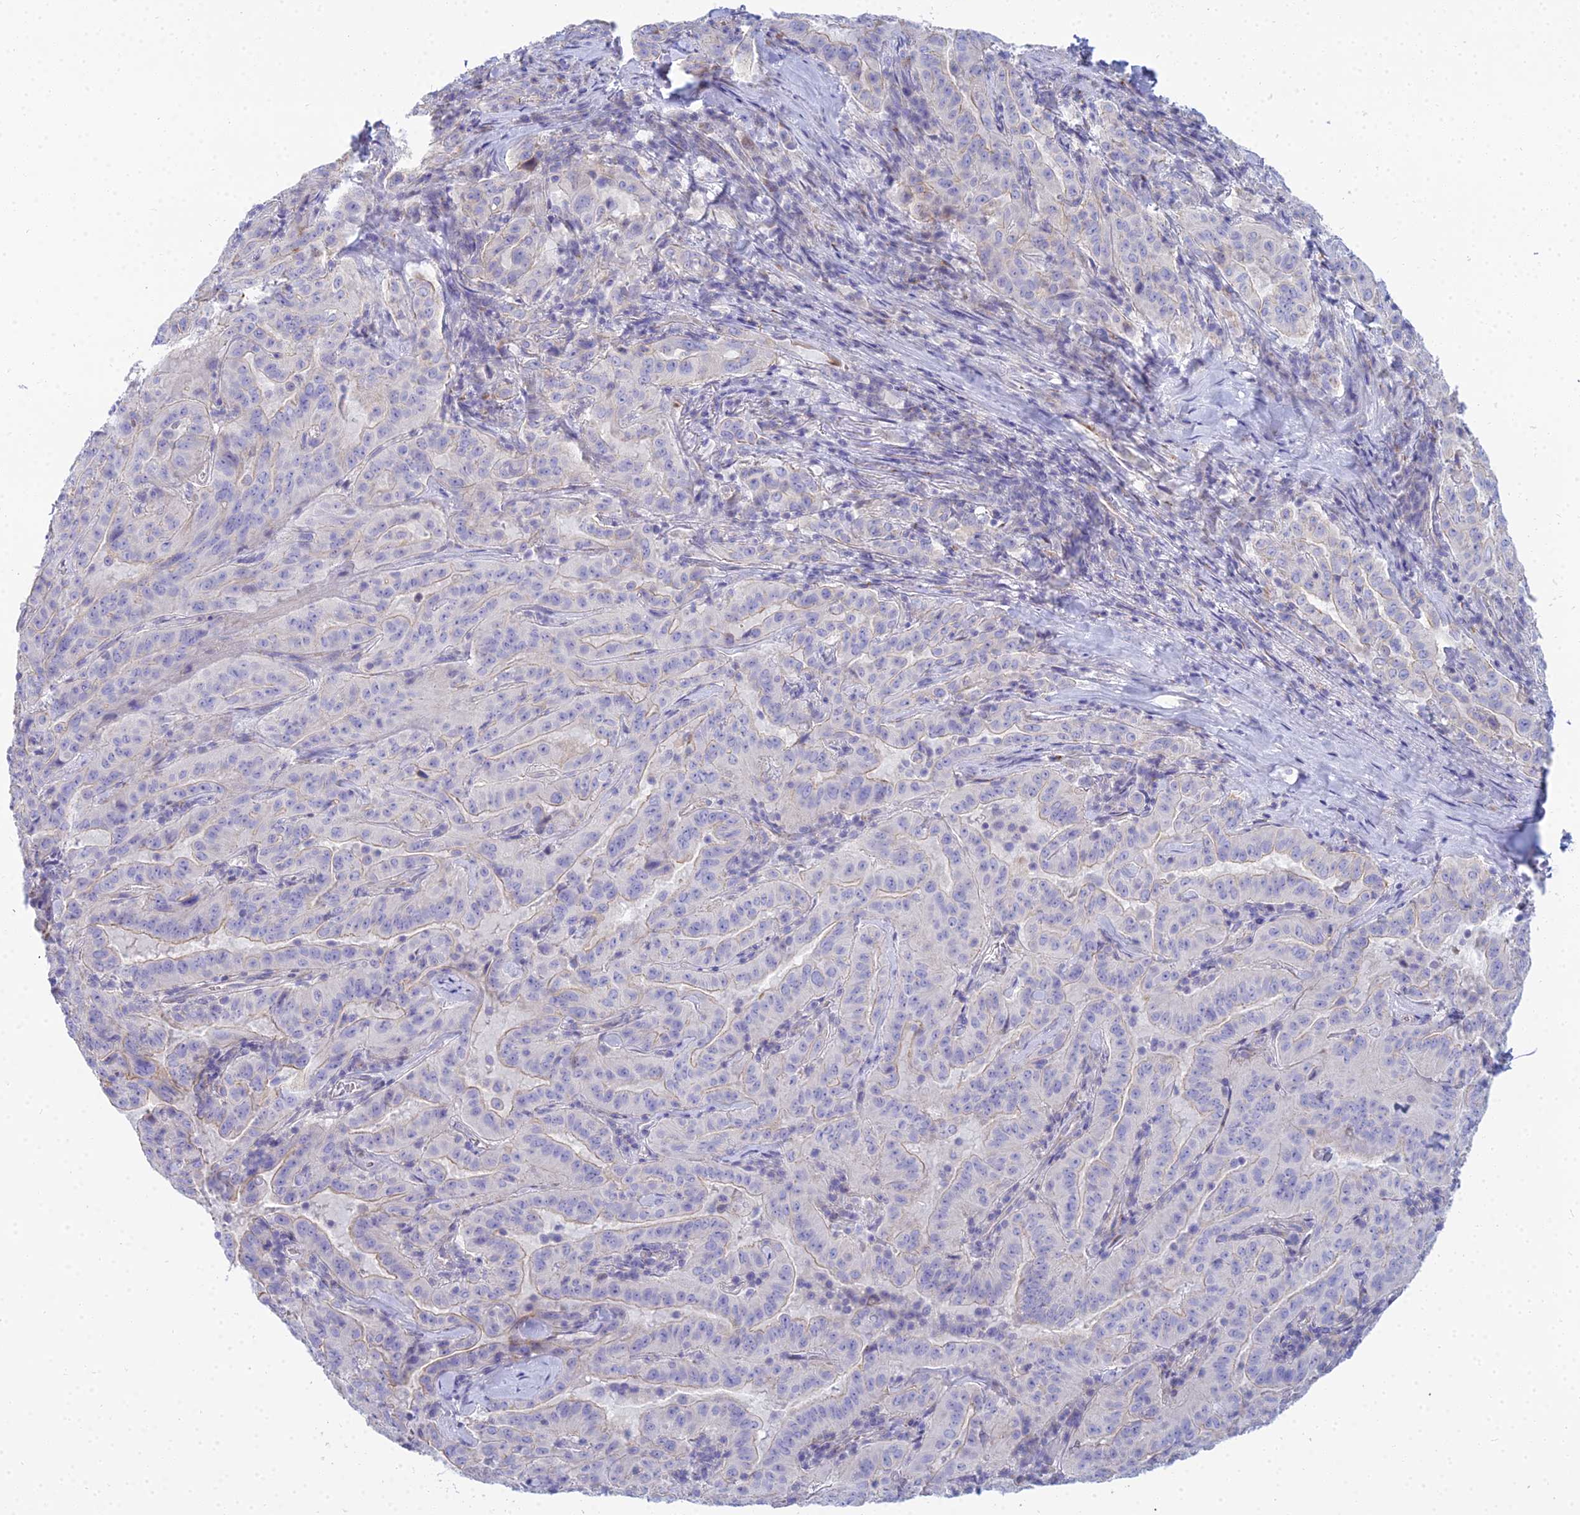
{"staining": {"intensity": "negative", "quantity": "none", "location": "none"}, "tissue": "pancreatic cancer", "cell_type": "Tumor cells", "image_type": "cancer", "snomed": [{"axis": "morphology", "description": "Adenocarcinoma, NOS"}, {"axis": "topography", "description": "Pancreas"}], "caption": "This is an immunohistochemistry photomicrograph of human adenocarcinoma (pancreatic). There is no positivity in tumor cells.", "gene": "SMIM24", "patient": {"sex": "male", "age": 63}}